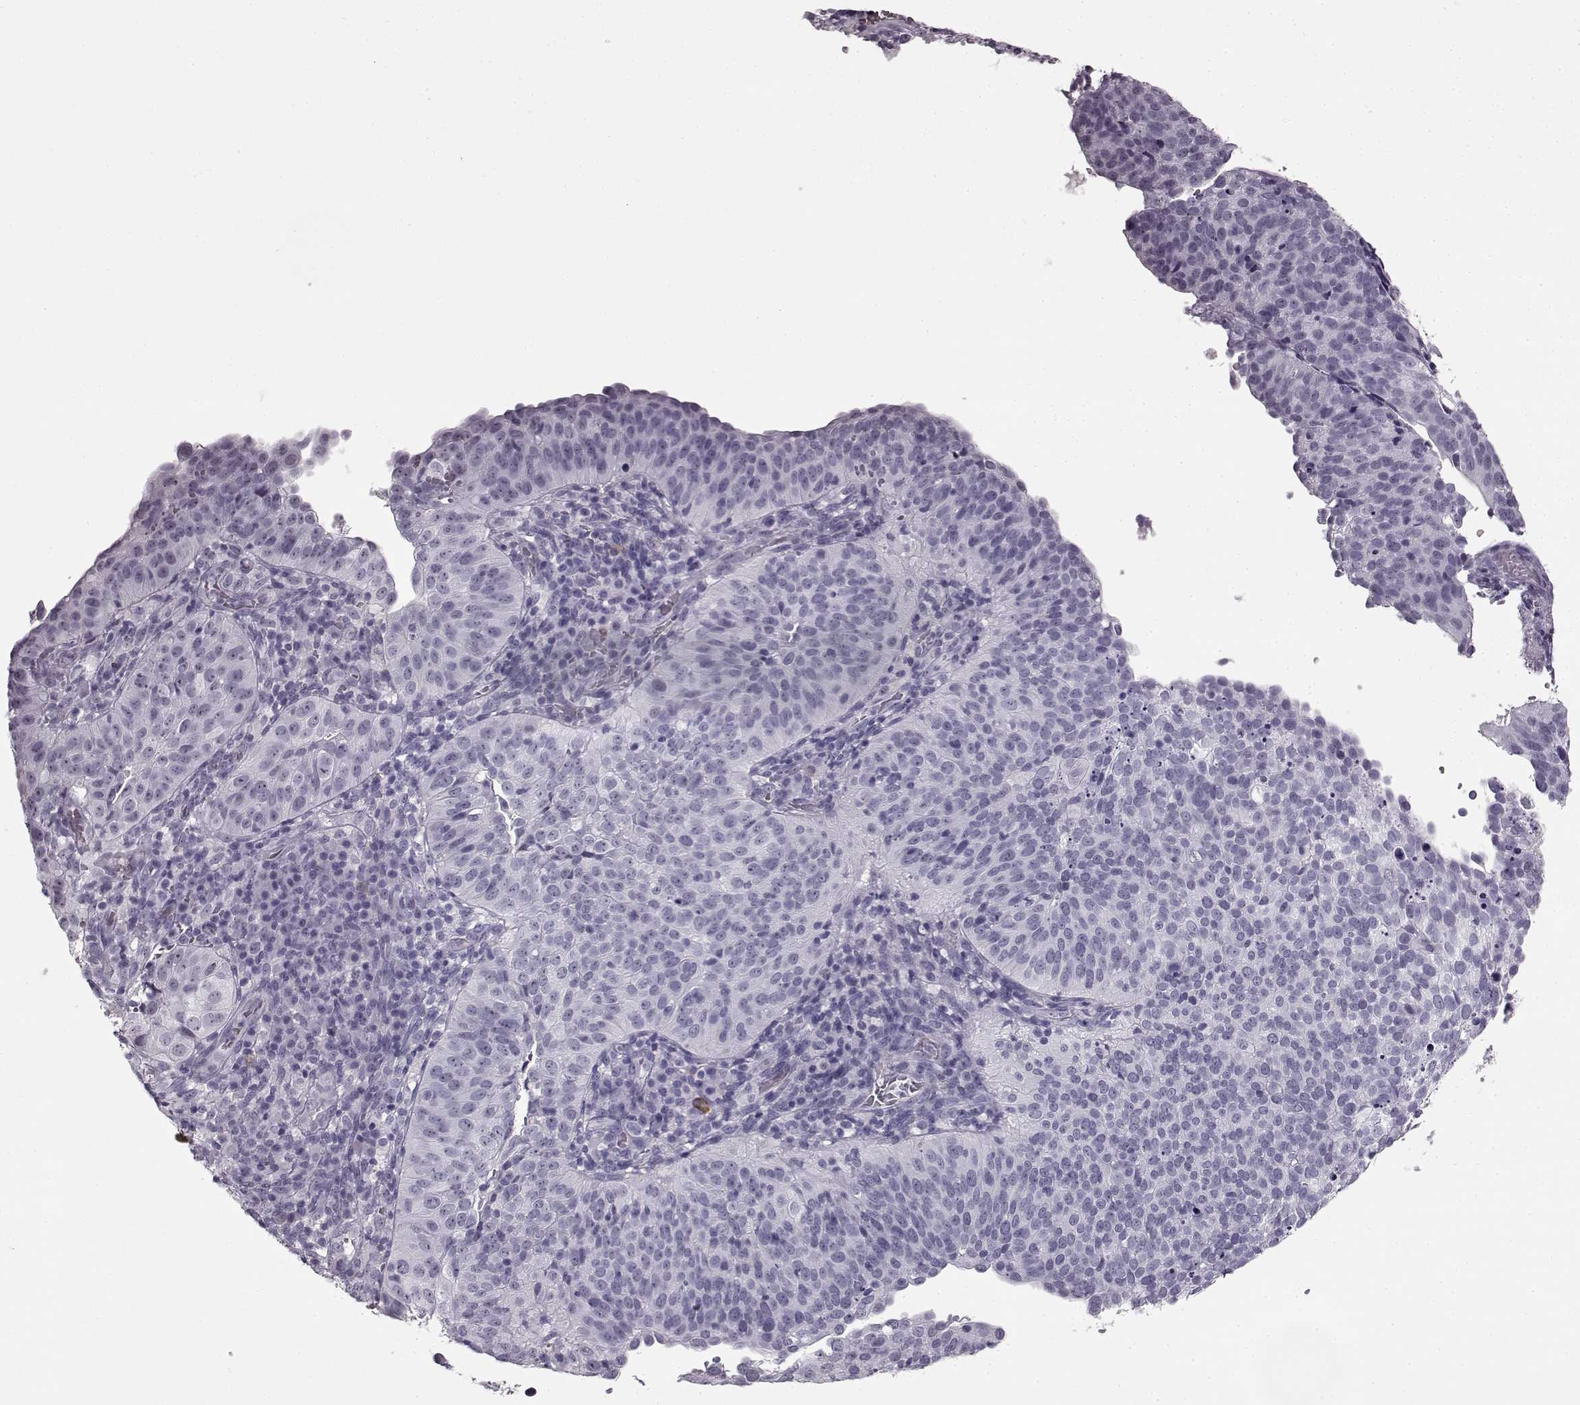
{"staining": {"intensity": "negative", "quantity": "none", "location": "none"}, "tissue": "cervical cancer", "cell_type": "Tumor cells", "image_type": "cancer", "snomed": [{"axis": "morphology", "description": "Squamous cell carcinoma, NOS"}, {"axis": "topography", "description": "Cervix"}], "caption": "An IHC photomicrograph of cervical cancer (squamous cell carcinoma) is shown. There is no staining in tumor cells of cervical cancer (squamous cell carcinoma). The staining was performed using DAB (3,3'-diaminobenzidine) to visualize the protein expression in brown, while the nuclei were stained in blue with hematoxylin (Magnification: 20x).", "gene": "PRPH2", "patient": {"sex": "female", "age": 39}}